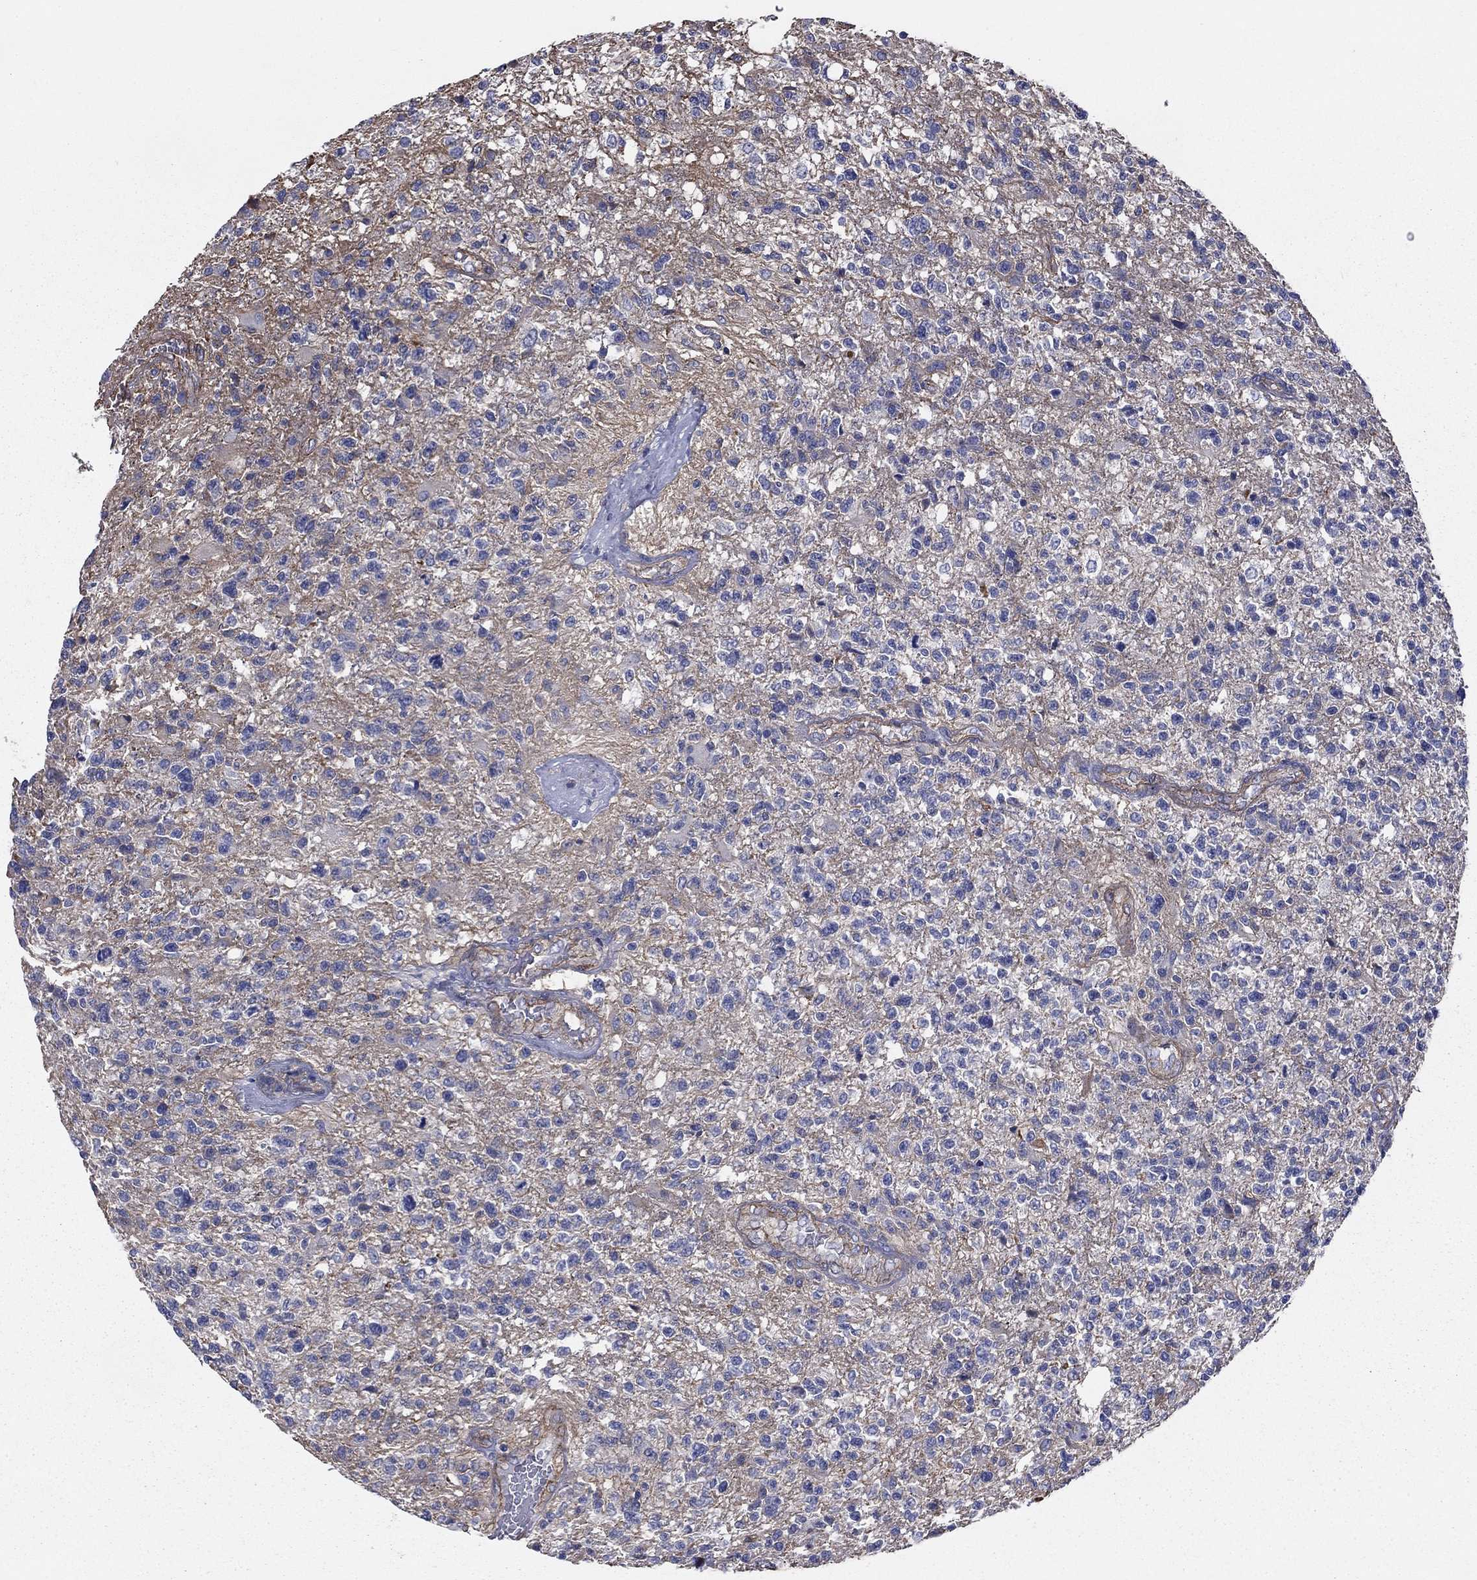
{"staining": {"intensity": "negative", "quantity": "none", "location": "none"}, "tissue": "glioma", "cell_type": "Tumor cells", "image_type": "cancer", "snomed": [{"axis": "morphology", "description": "Glioma, malignant, High grade"}, {"axis": "topography", "description": "Brain"}], "caption": "There is no significant staining in tumor cells of malignant glioma (high-grade).", "gene": "TCHH", "patient": {"sex": "male", "age": 56}}